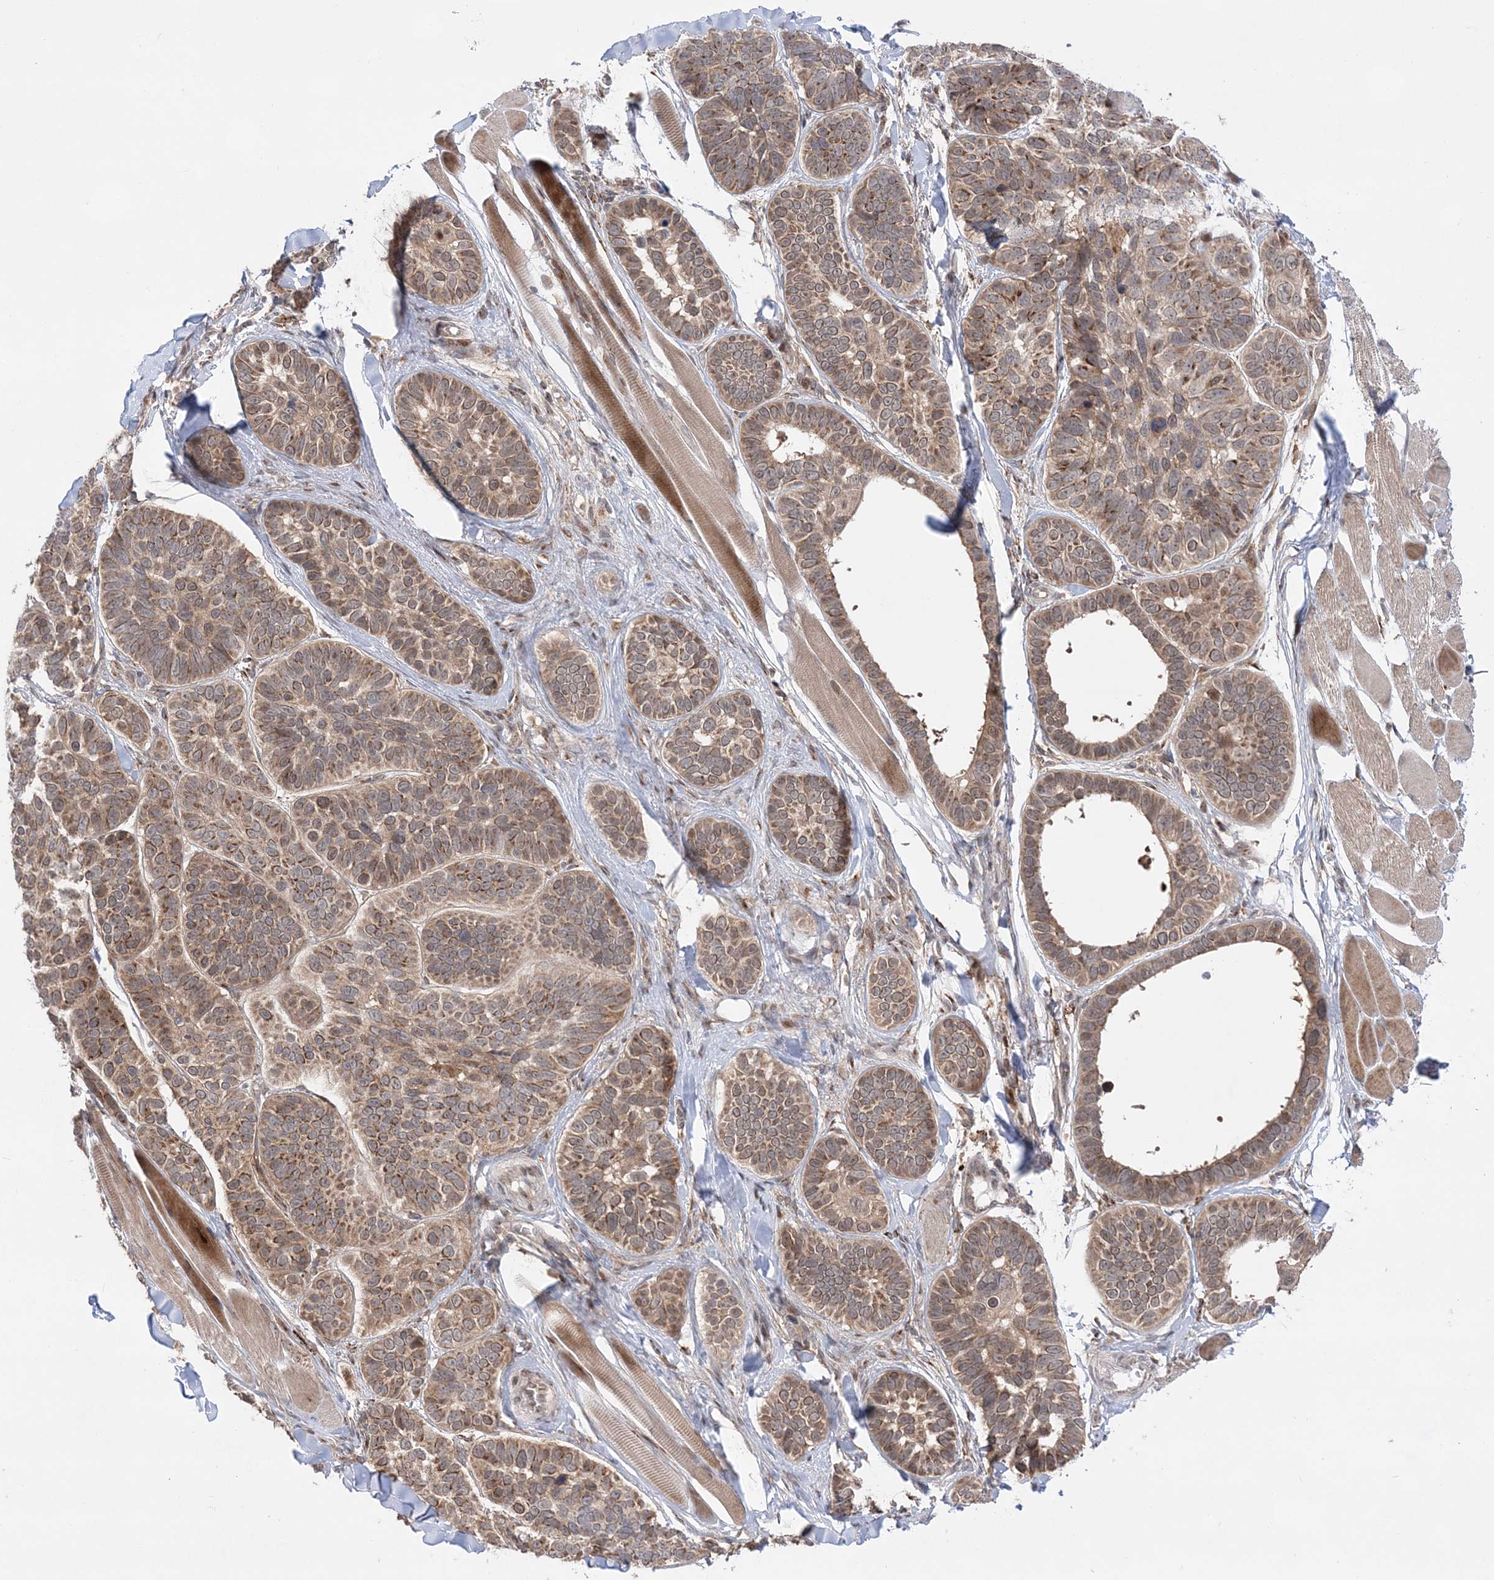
{"staining": {"intensity": "moderate", "quantity": ">75%", "location": "cytoplasmic/membranous"}, "tissue": "skin cancer", "cell_type": "Tumor cells", "image_type": "cancer", "snomed": [{"axis": "morphology", "description": "Basal cell carcinoma"}, {"axis": "topography", "description": "Skin"}], "caption": "A micrograph showing moderate cytoplasmic/membranous positivity in approximately >75% of tumor cells in skin cancer (basal cell carcinoma), as visualized by brown immunohistochemical staining.", "gene": "ANAPC15", "patient": {"sex": "male", "age": 62}}